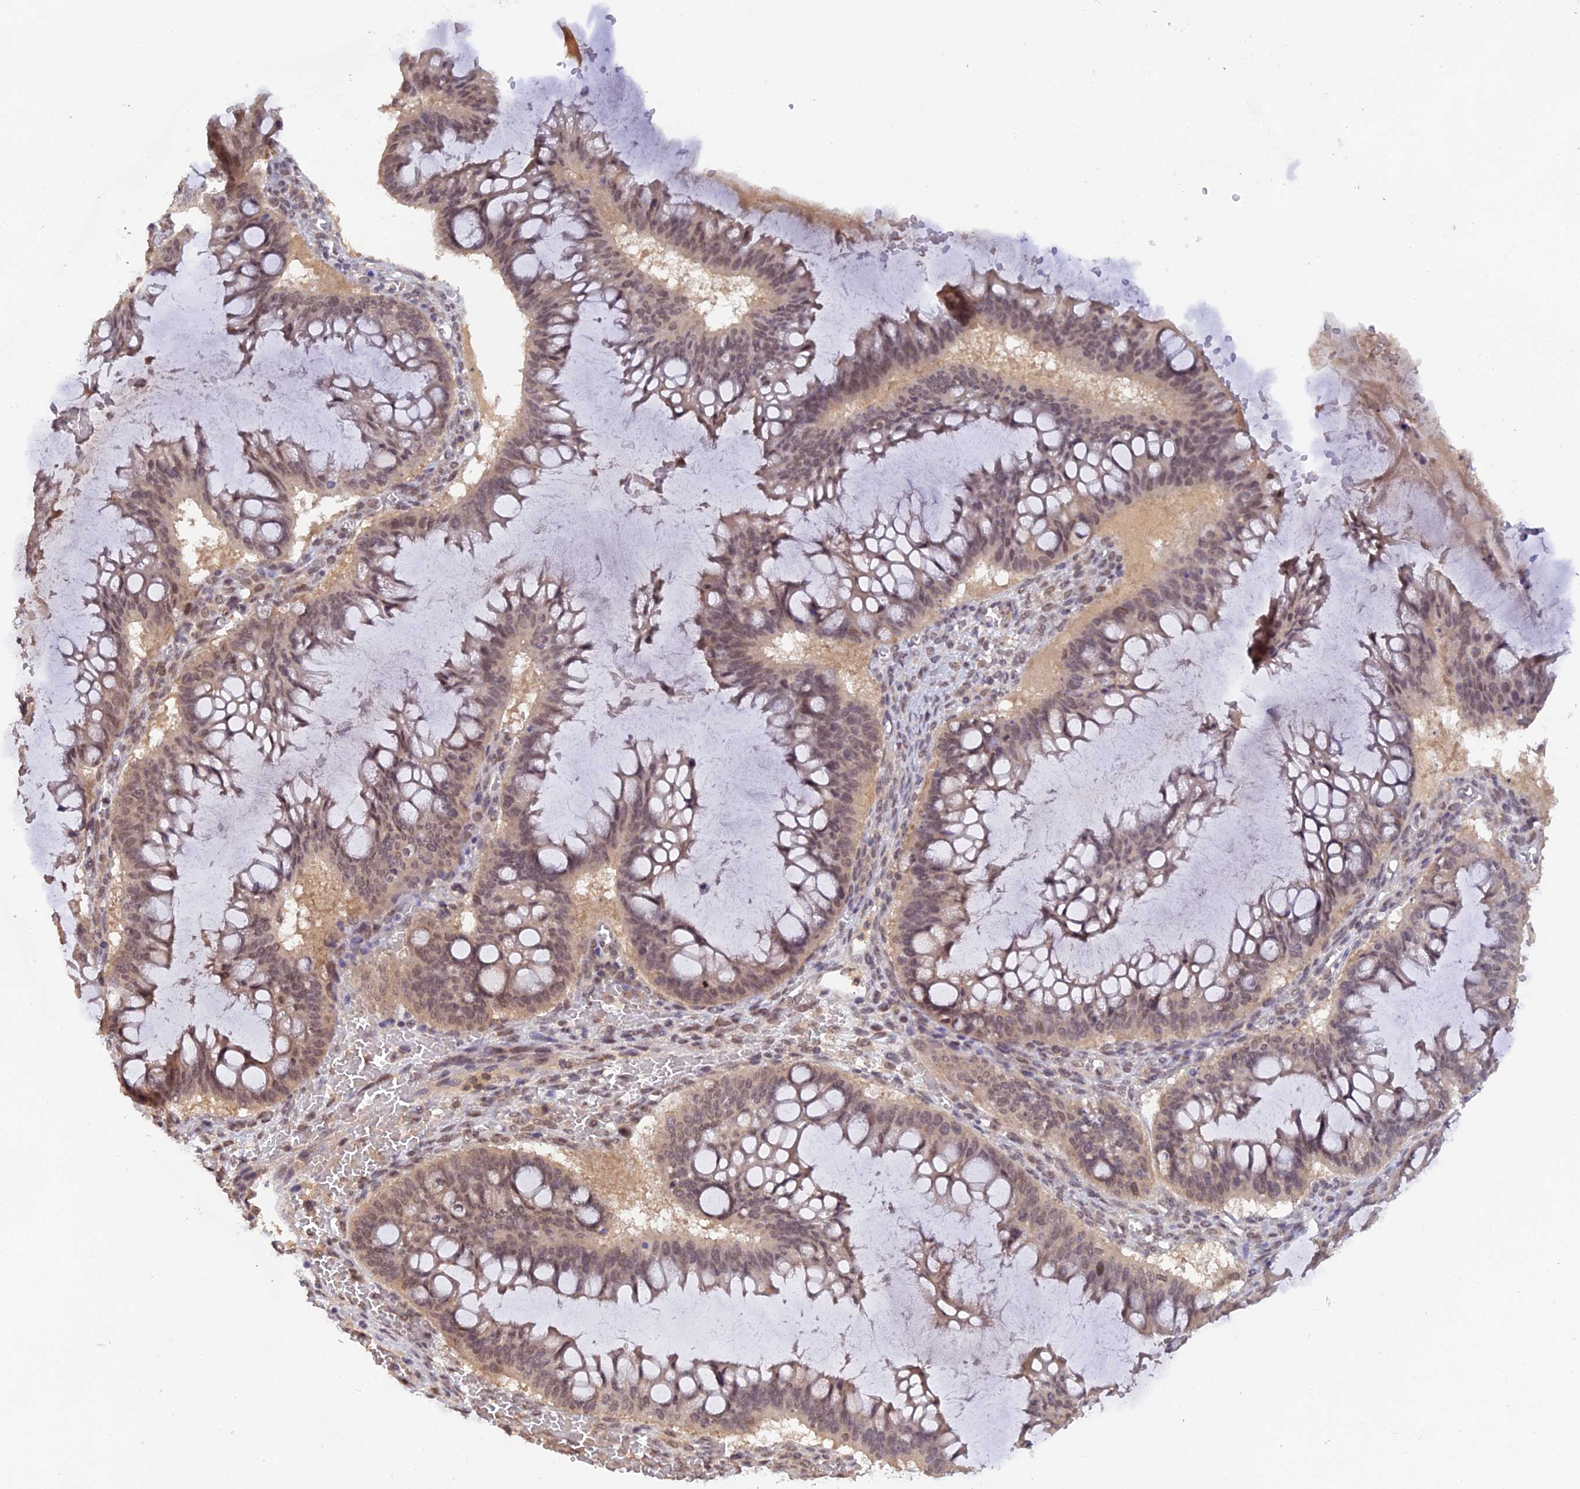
{"staining": {"intensity": "weak", "quantity": "25%-75%", "location": "nuclear"}, "tissue": "ovarian cancer", "cell_type": "Tumor cells", "image_type": "cancer", "snomed": [{"axis": "morphology", "description": "Cystadenocarcinoma, mucinous, NOS"}, {"axis": "topography", "description": "Ovary"}], "caption": "This image exhibits immunohistochemistry staining of mucinous cystadenocarcinoma (ovarian), with low weak nuclear expression in approximately 25%-75% of tumor cells.", "gene": "ZNF436", "patient": {"sex": "female", "age": 73}}